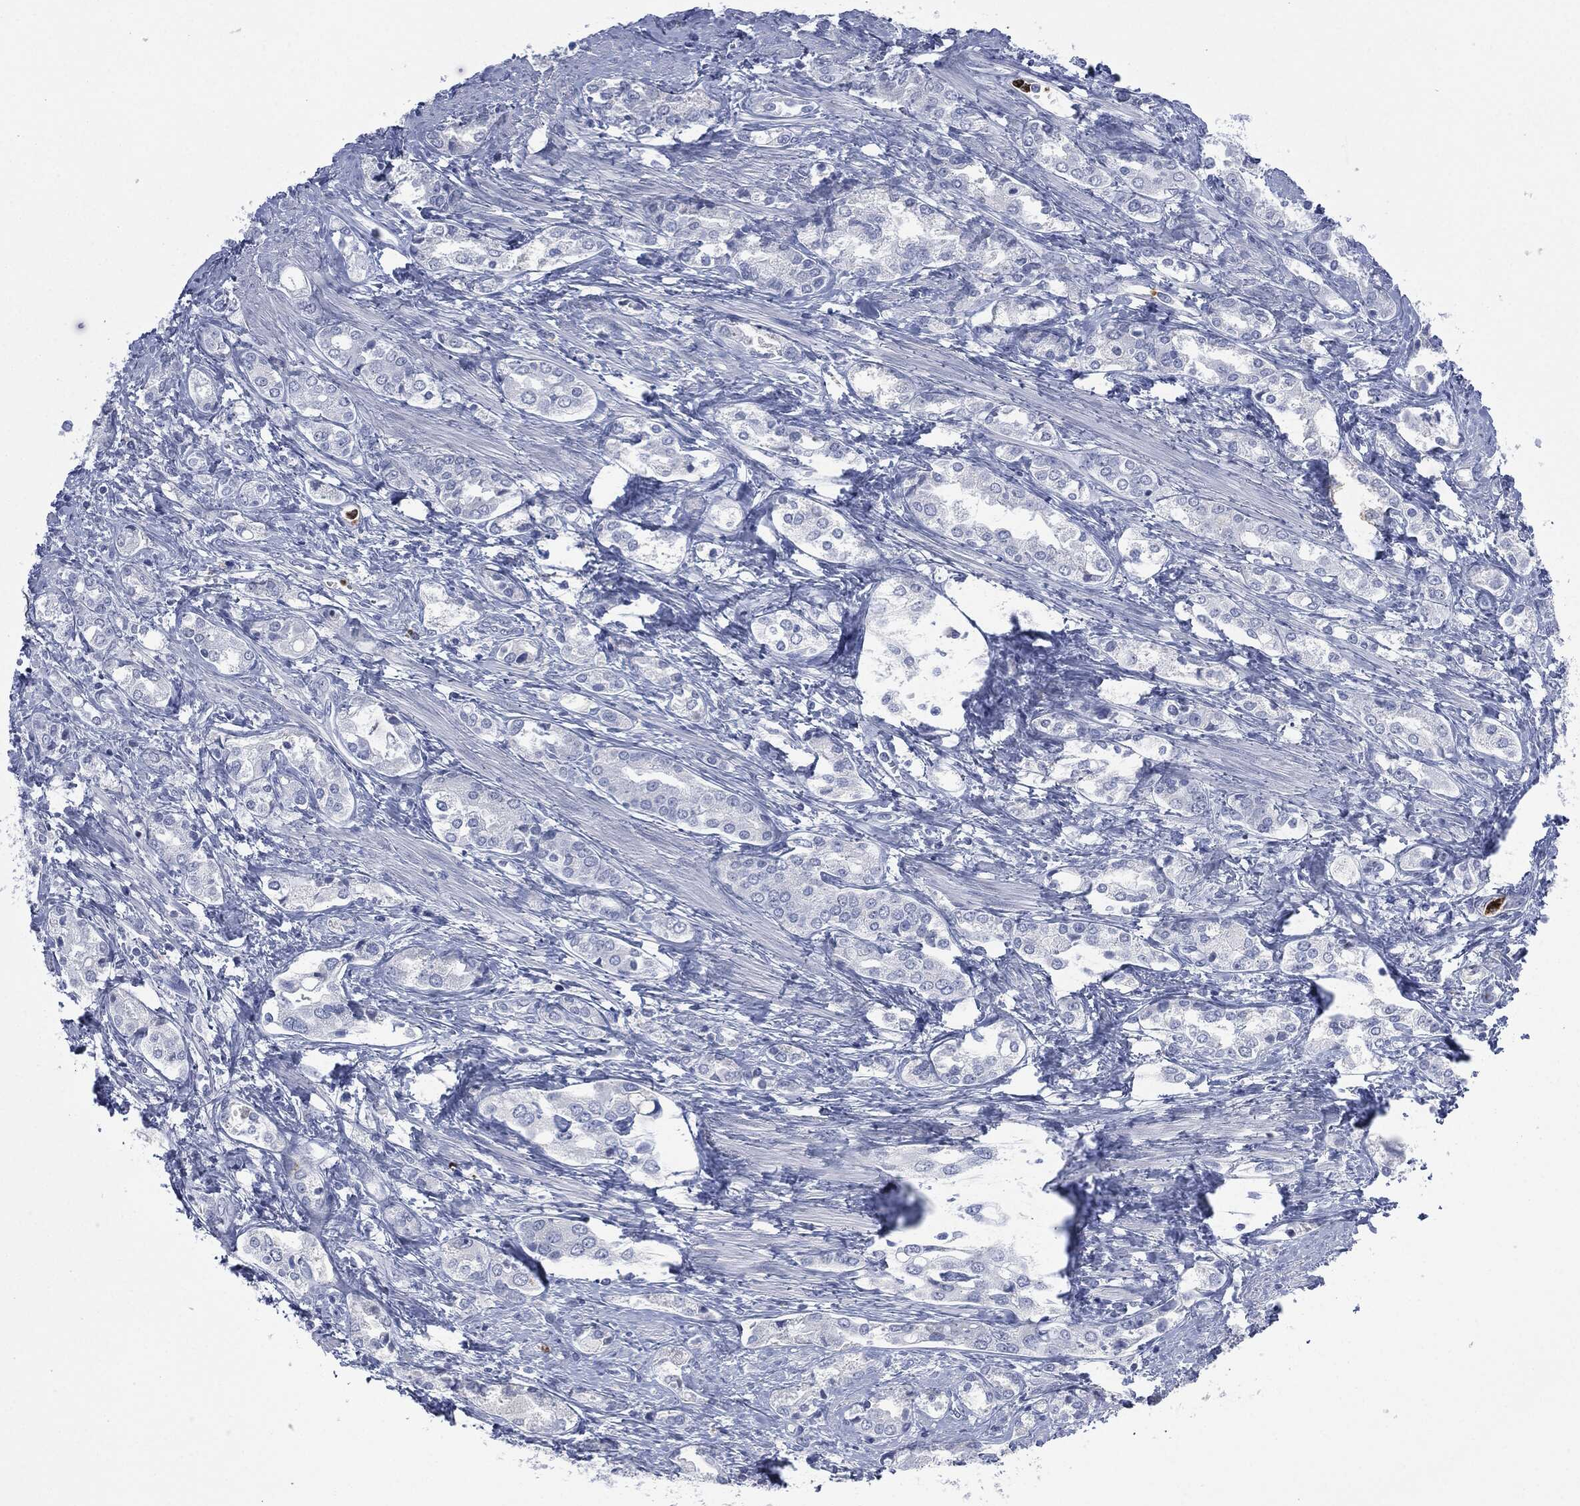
{"staining": {"intensity": "negative", "quantity": "none", "location": "none"}, "tissue": "prostate cancer", "cell_type": "Tumor cells", "image_type": "cancer", "snomed": [{"axis": "morphology", "description": "Adenocarcinoma, NOS"}, {"axis": "topography", "description": "Prostate and seminal vesicle, NOS"}, {"axis": "topography", "description": "Prostate"}], "caption": "Tumor cells are negative for brown protein staining in prostate cancer.", "gene": "CEACAM8", "patient": {"sex": "male", "age": 62}}